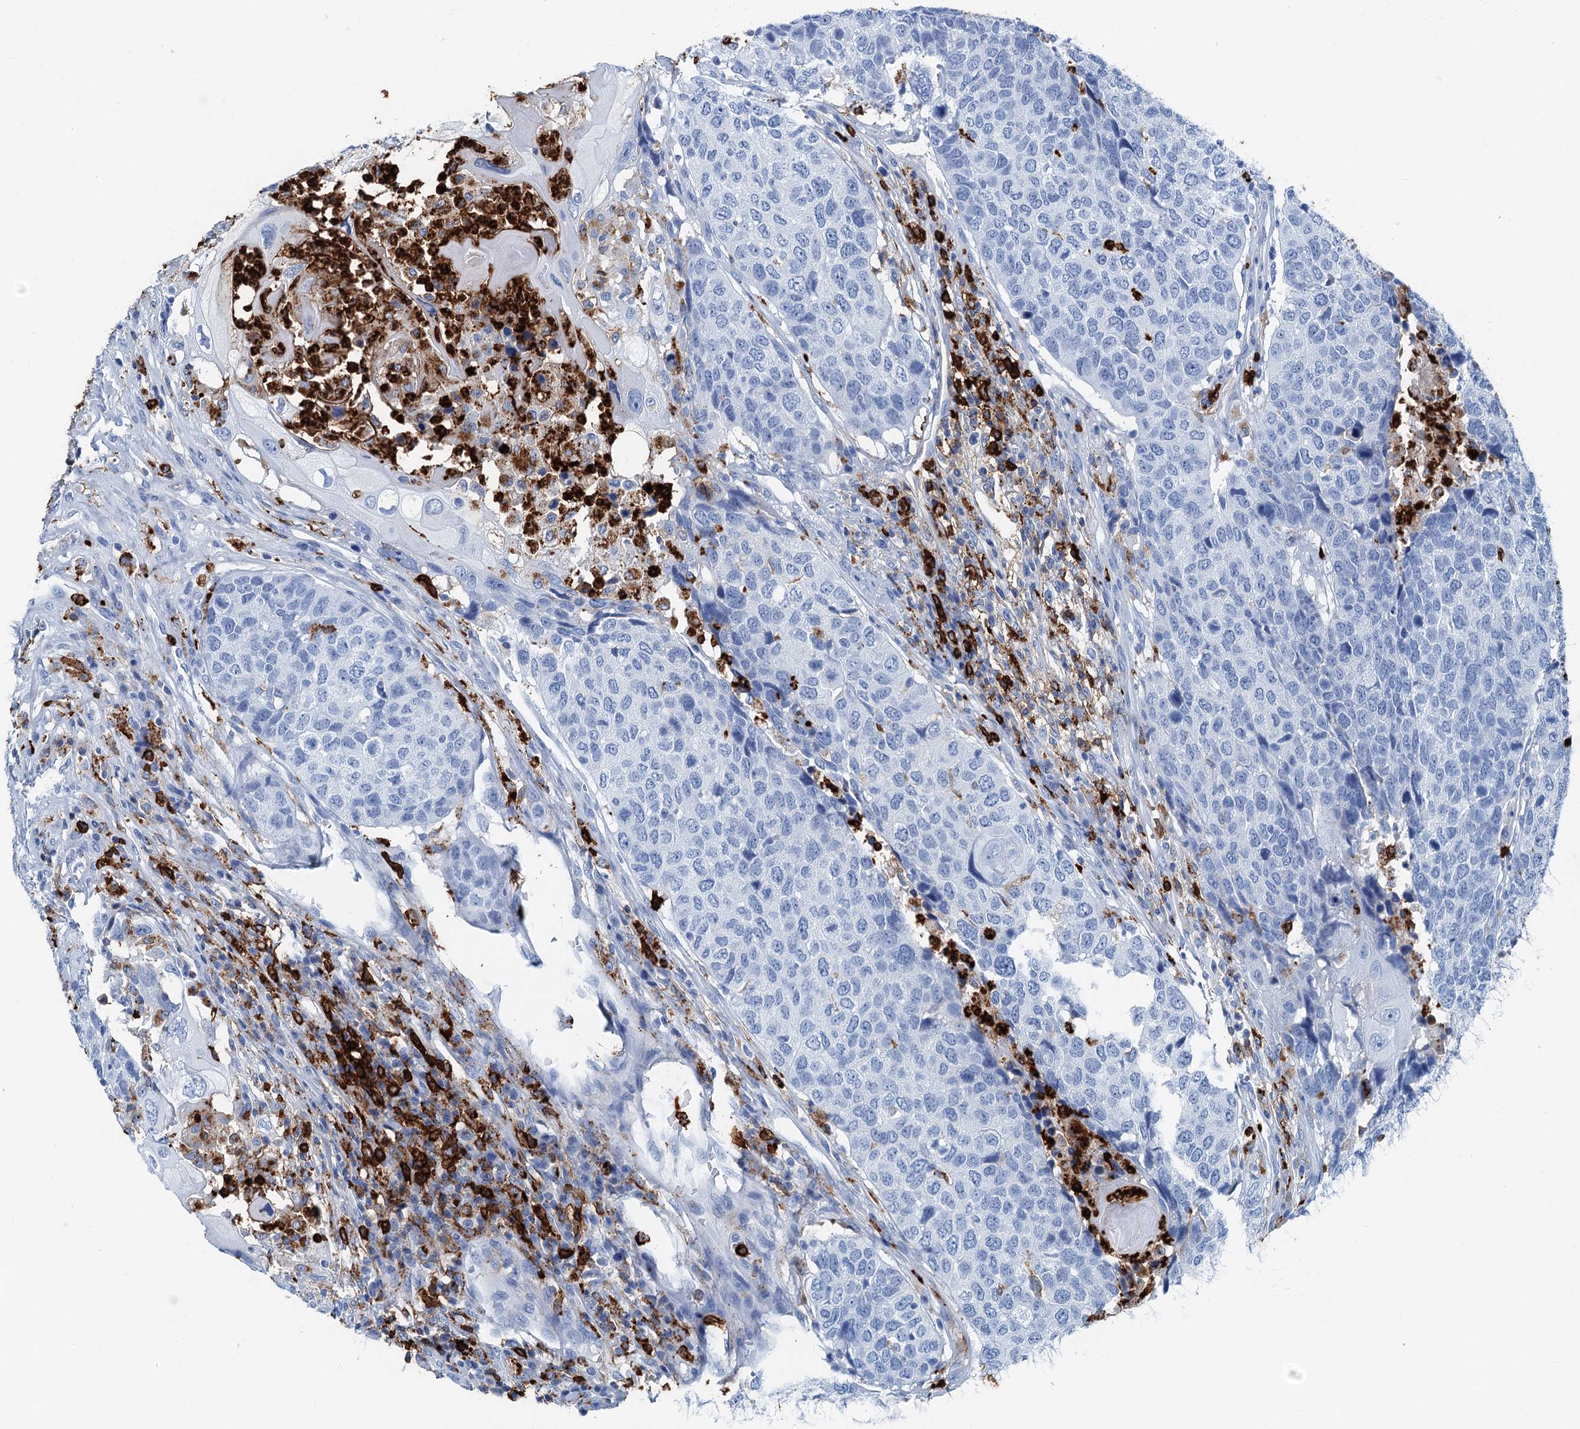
{"staining": {"intensity": "negative", "quantity": "none", "location": "none"}, "tissue": "head and neck cancer", "cell_type": "Tumor cells", "image_type": "cancer", "snomed": [{"axis": "morphology", "description": "Squamous cell carcinoma, NOS"}, {"axis": "topography", "description": "Head-Neck"}], "caption": "IHC histopathology image of neoplastic tissue: head and neck cancer (squamous cell carcinoma) stained with DAB (3,3'-diaminobenzidine) displays no significant protein positivity in tumor cells.", "gene": "PLAC8", "patient": {"sex": "male", "age": 66}}